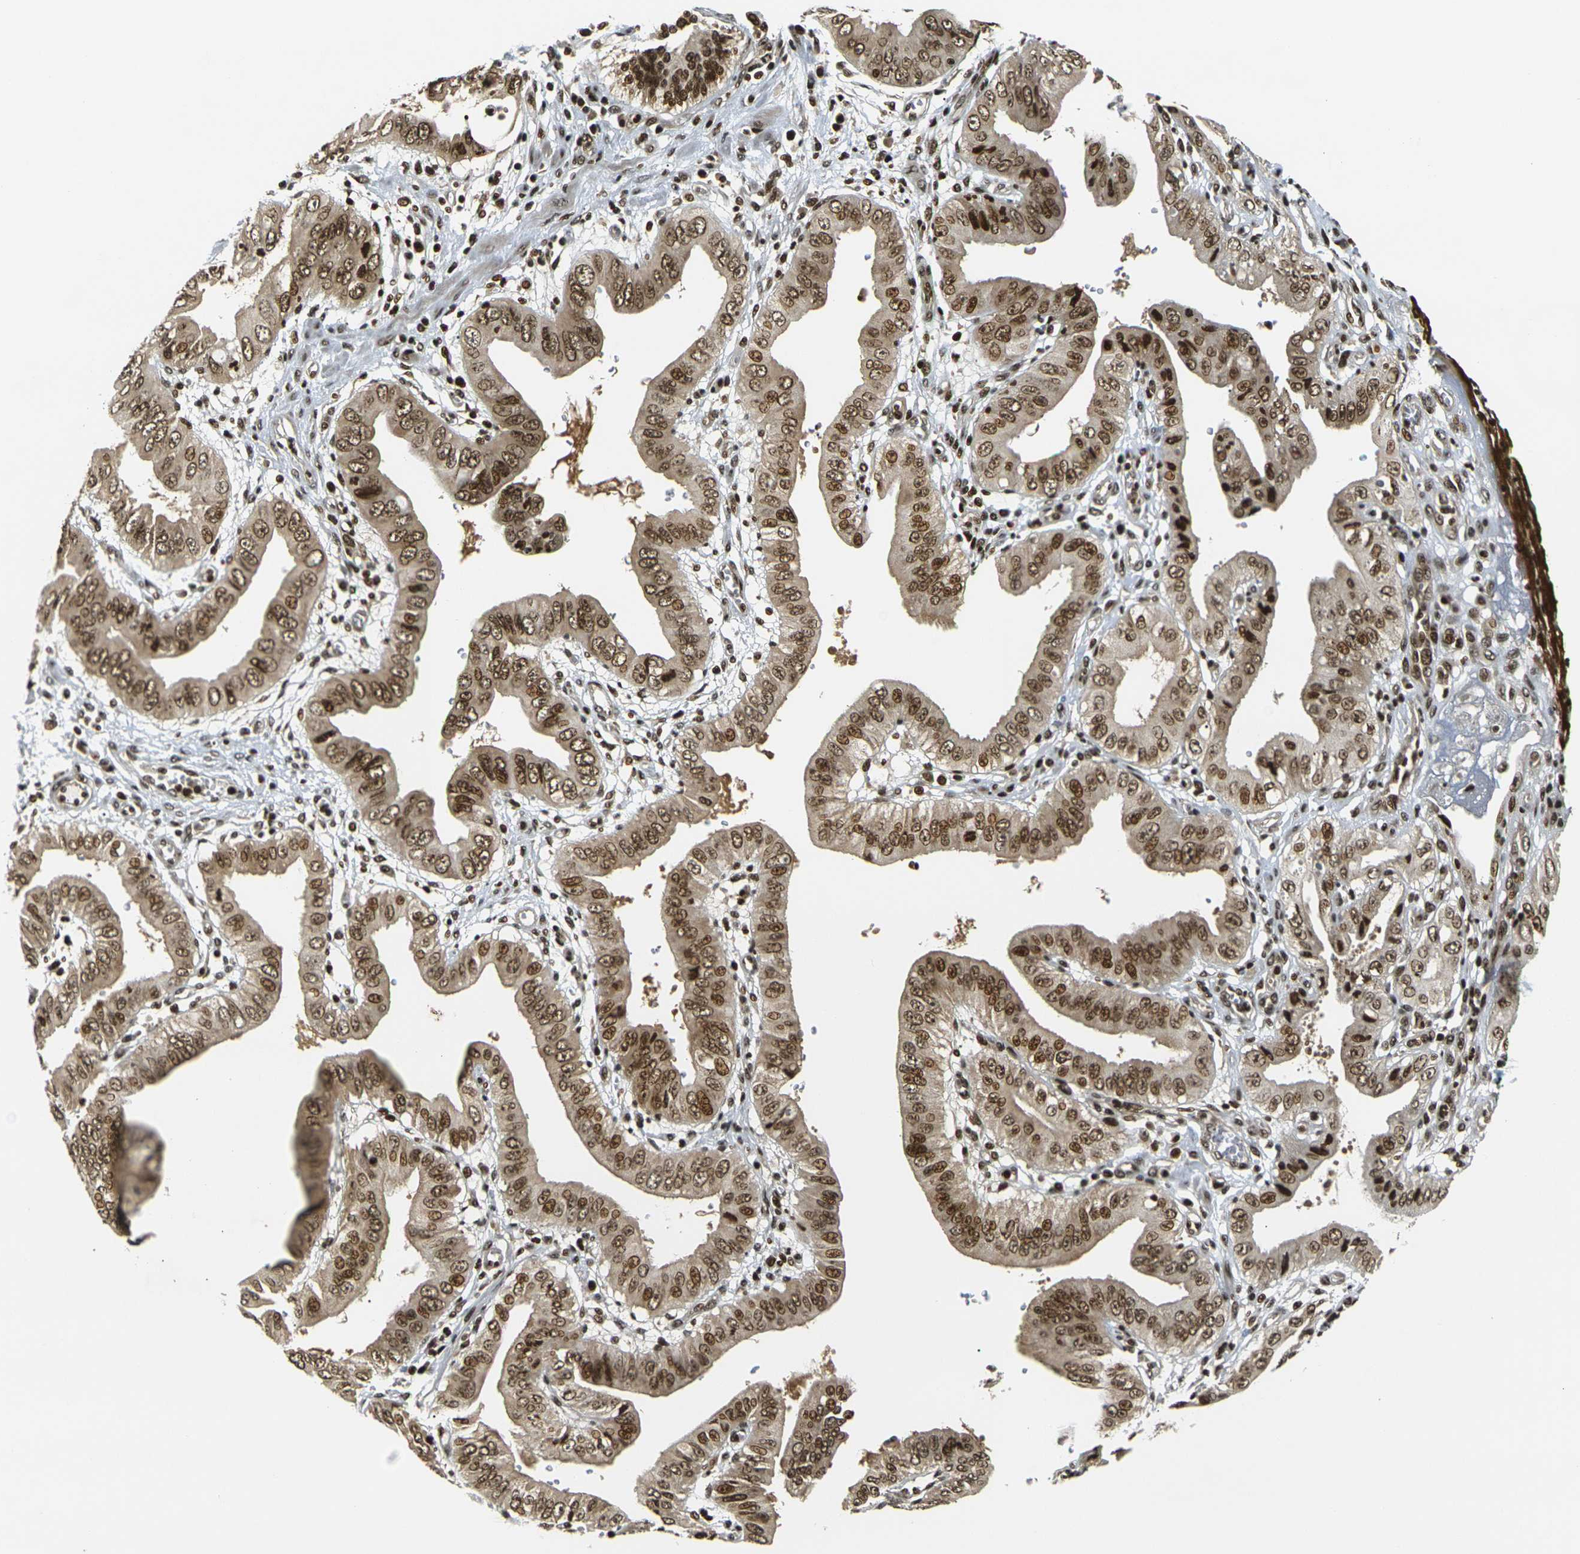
{"staining": {"intensity": "moderate", "quantity": ">75%", "location": "cytoplasmic/membranous,nuclear"}, "tissue": "pancreatic cancer", "cell_type": "Tumor cells", "image_type": "cancer", "snomed": [{"axis": "morphology", "description": "Normal tissue, NOS"}, {"axis": "topography", "description": "Lymph node"}], "caption": "The image demonstrates a brown stain indicating the presence of a protein in the cytoplasmic/membranous and nuclear of tumor cells in pancreatic cancer.", "gene": "ACTL6A", "patient": {"sex": "male", "age": 50}}